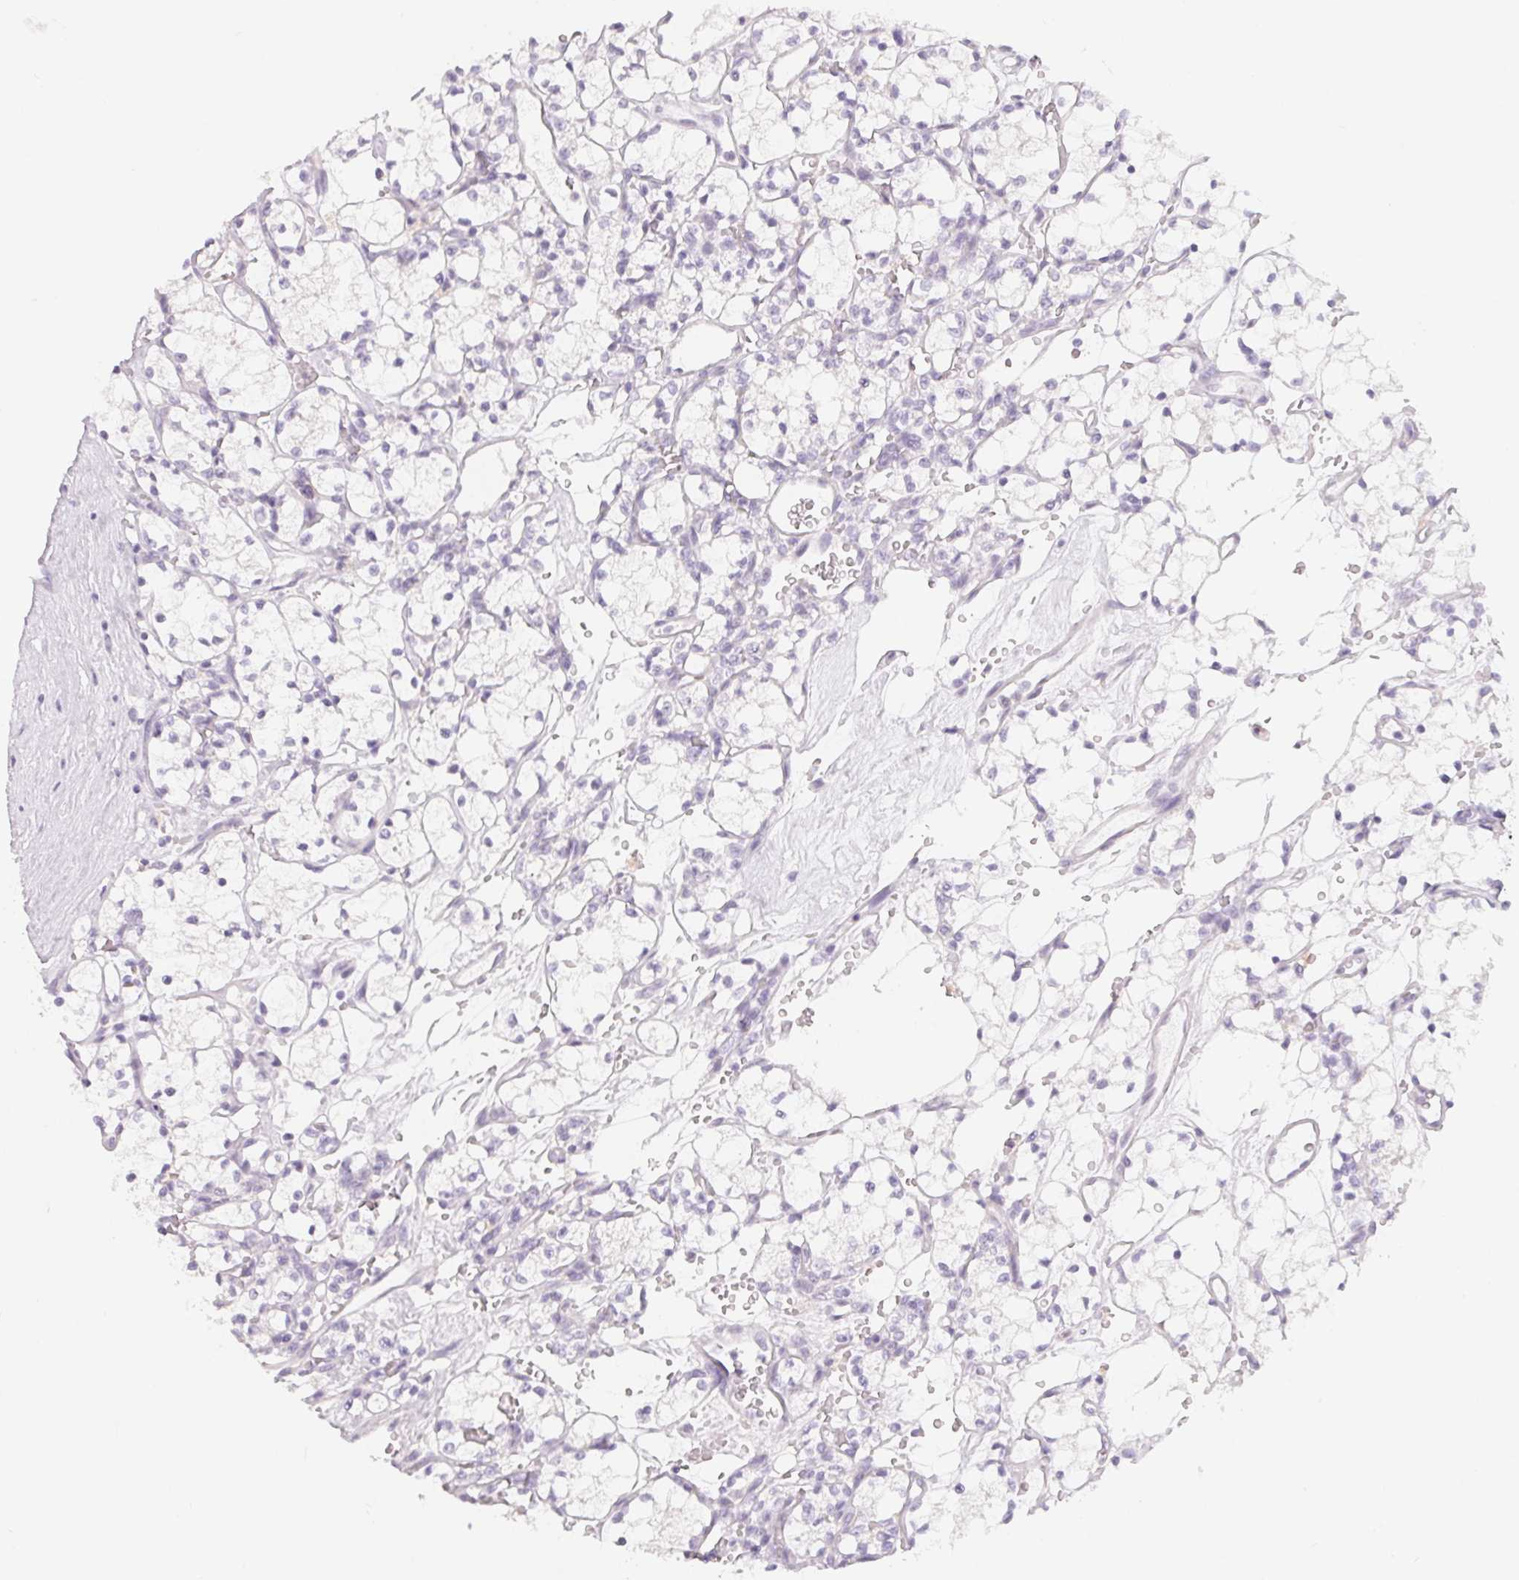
{"staining": {"intensity": "negative", "quantity": "none", "location": "none"}, "tissue": "renal cancer", "cell_type": "Tumor cells", "image_type": "cancer", "snomed": [{"axis": "morphology", "description": "Adenocarcinoma, NOS"}, {"axis": "topography", "description": "Kidney"}], "caption": "IHC image of neoplastic tissue: human renal cancer (adenocarcinoma) stained with DAB demonstrates no significant protein staining in tumor cells.", "gene": "SPACA5B", "patient": {"sex": "female", "age": 69}}